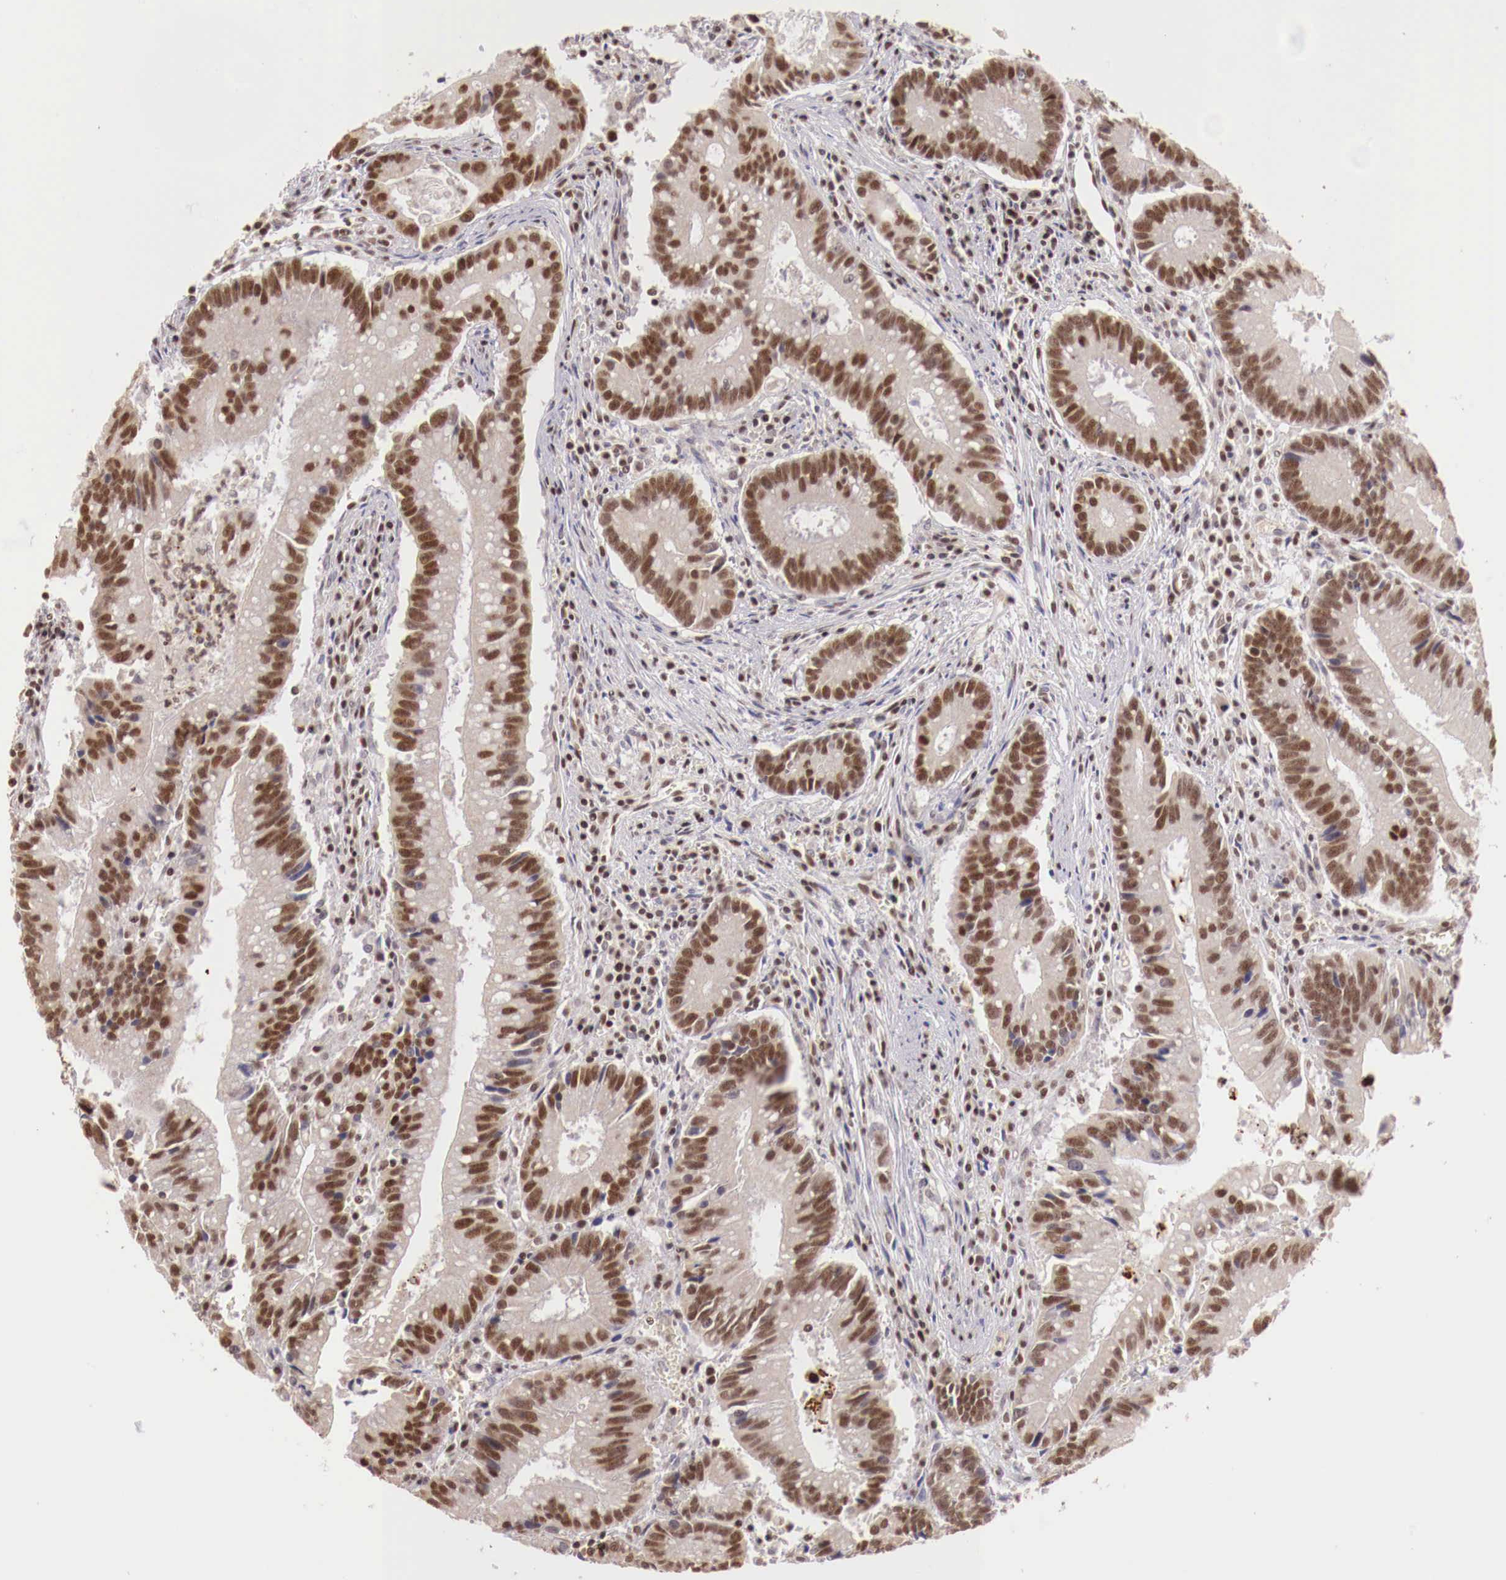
{"staining": {"intensity": "moderate", "quantity": ">75%", "location": "nuclear"}, "tissue": "colorectal cancer", "cell_type": "Tumor cells", "image_type": "cancer", "snomed": [{"axis": "morphology", "description": "Adenocarcinoma, NOS"}, {"axis": "topography", "description": "Rectum"}], "caption": "Immunohistochemistry (DAB (3,3'-diaminobenzidine)) staining of adenocarcinoma (colorectal) demonstrates moderate nuclear protein positivity in about >75% of tumor cells.", "gene": "SP1", "patient": {"sex": "female", "age": 81}}